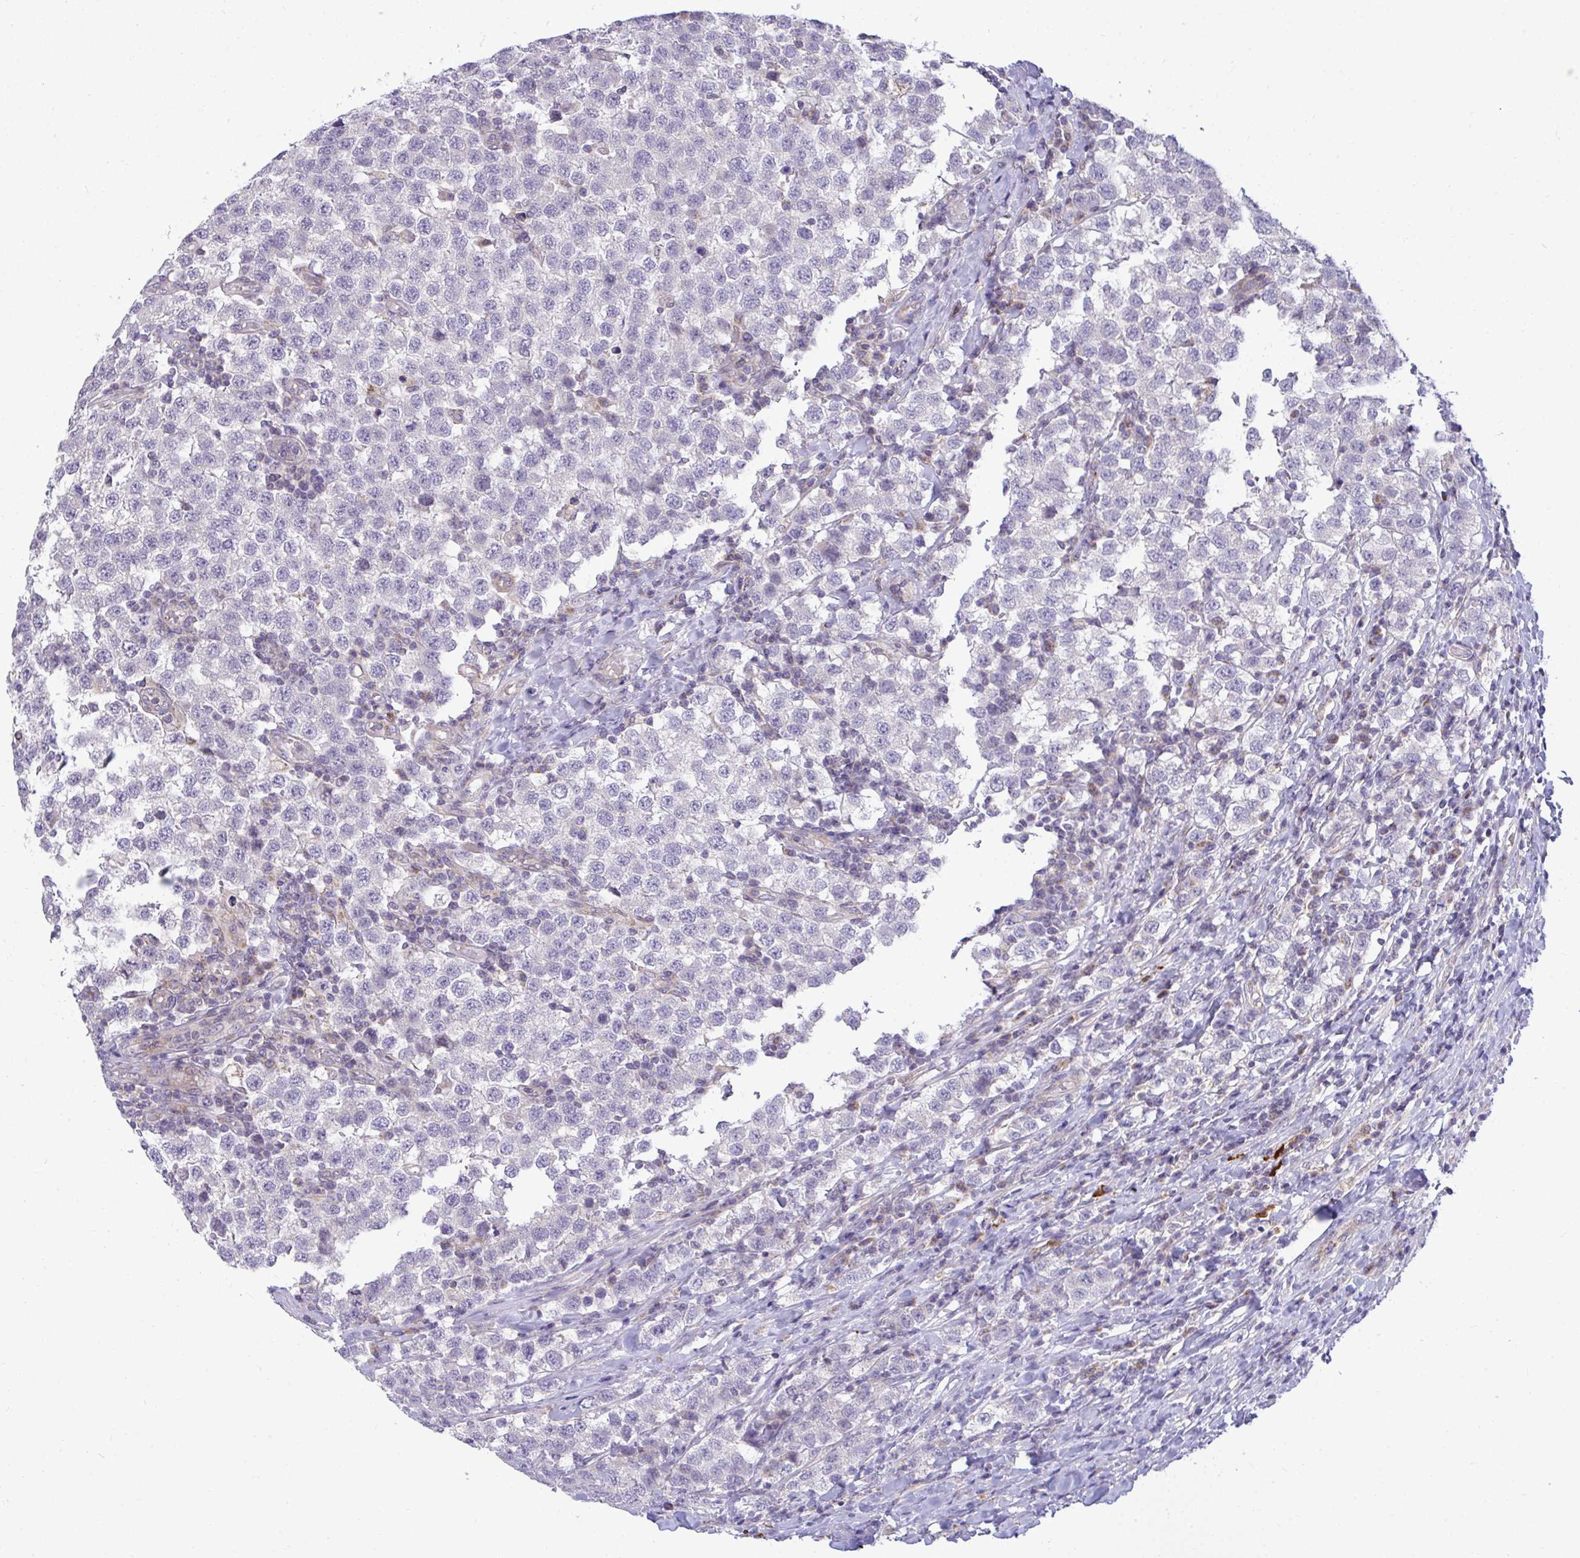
{"staining": {"intensity": "negative", "quantity": "none", "location": "none"}, "tissue": "testis cancer", "cell_type": "Tumor cells", "image_type": "cancer", "snomed": [{"axis": "morphology", "description": "Seminoma, NOS"}, {"axis": "topography", "description": "Testis"}], "caption": "Tumor cells show no significant staining in testis cancer (seminoma).", "gene": "SRRM4", "patient": {"sex": "male", "age": 34}}